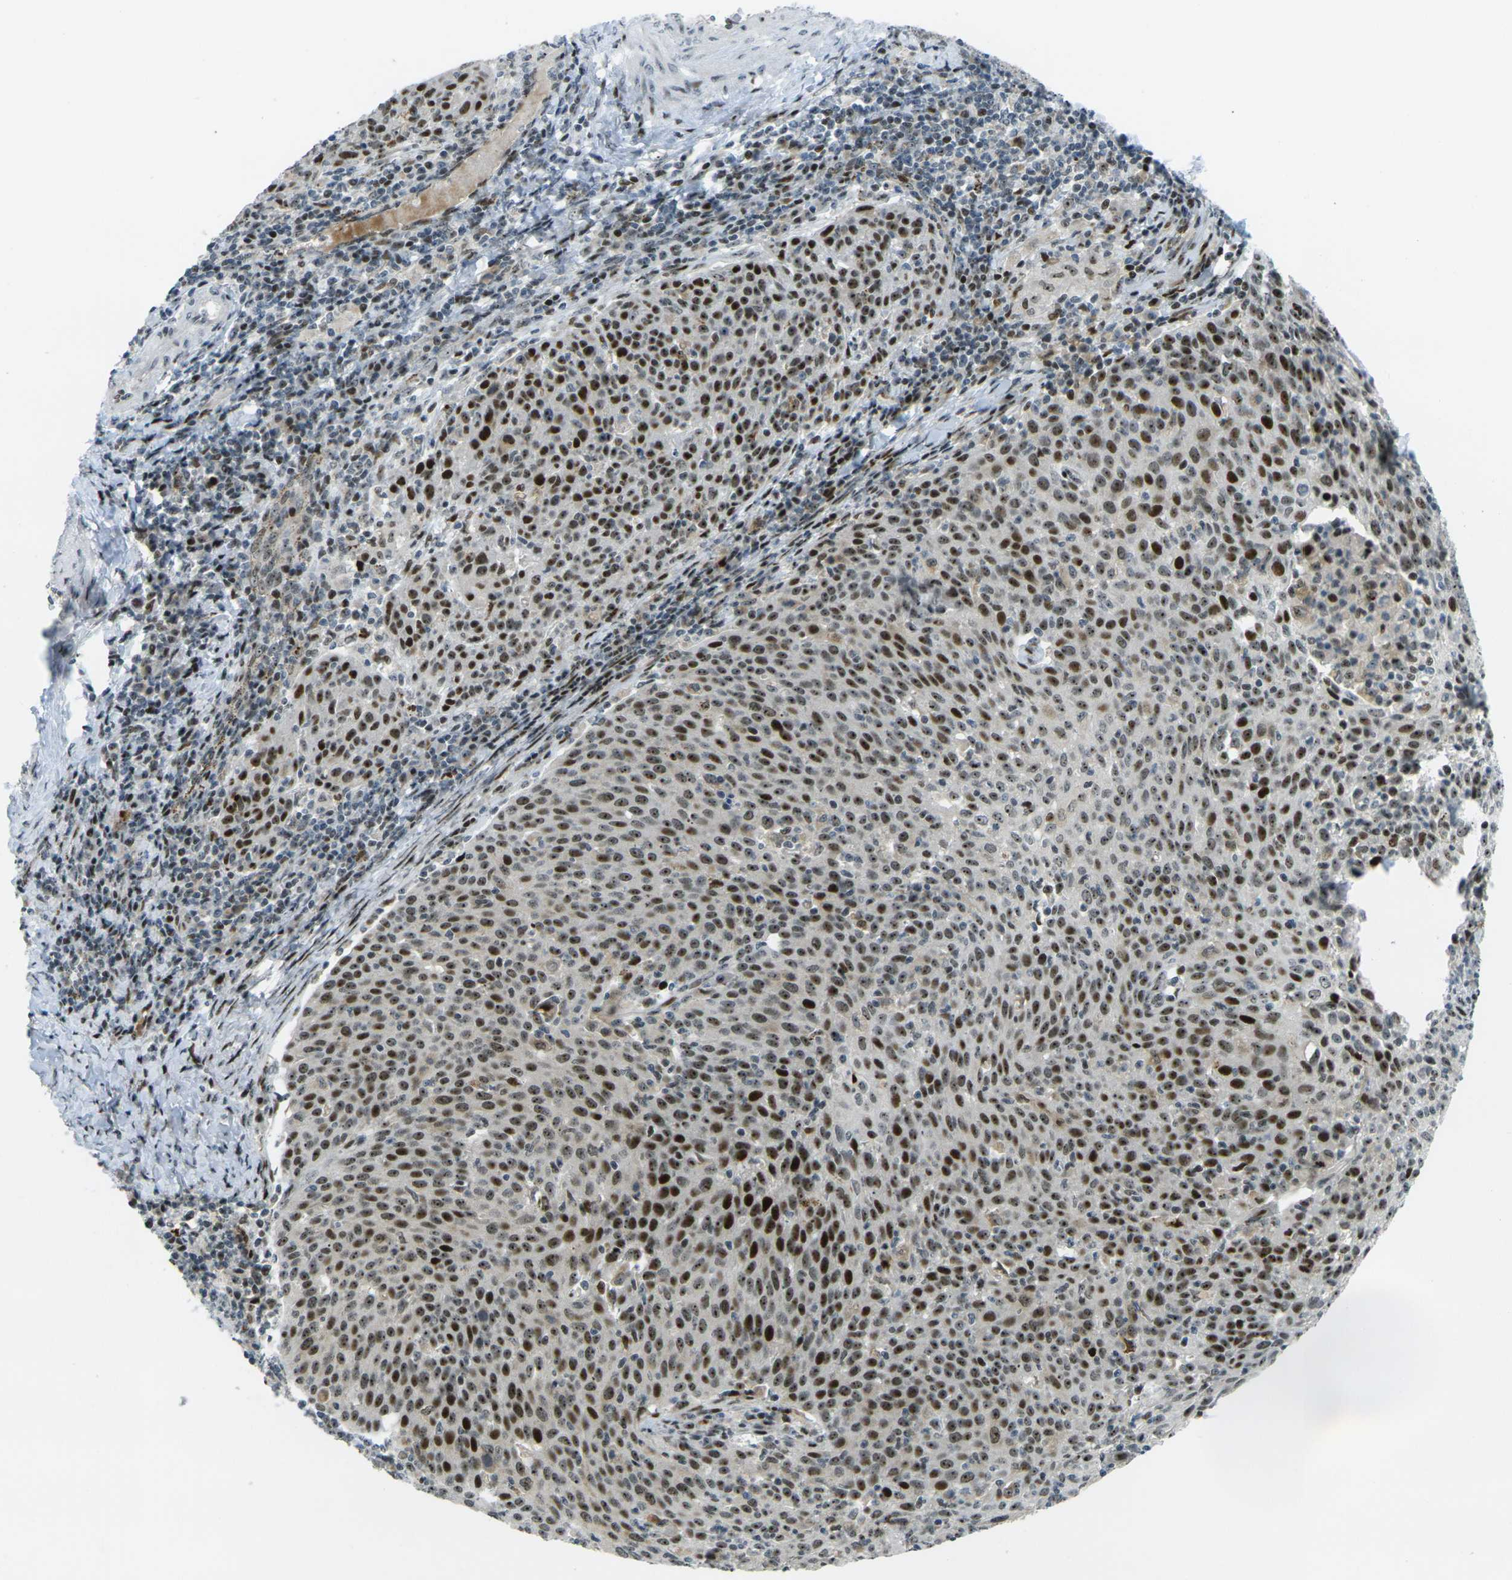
{"staining": {"intensity": "strong", "quantity": ">75%", "location": "nuclear"}, "tissue": "cervical cancer", "cell_type": "Tumor cells", "image_type": "cancer", "snomed": [{"axis": "morphology", "description": "Squamous cell carcinoma, NOS"}, {"axis": "topography", "description": "Cervix"}], "caption": "Protein staining by immunohistochemistry (IHC) displays strong nuclear staining in approximately >75% of tumor cells in cervical cancer.", "gene": "UBE2C", "patient": {"sex": "female", "age": 38}}